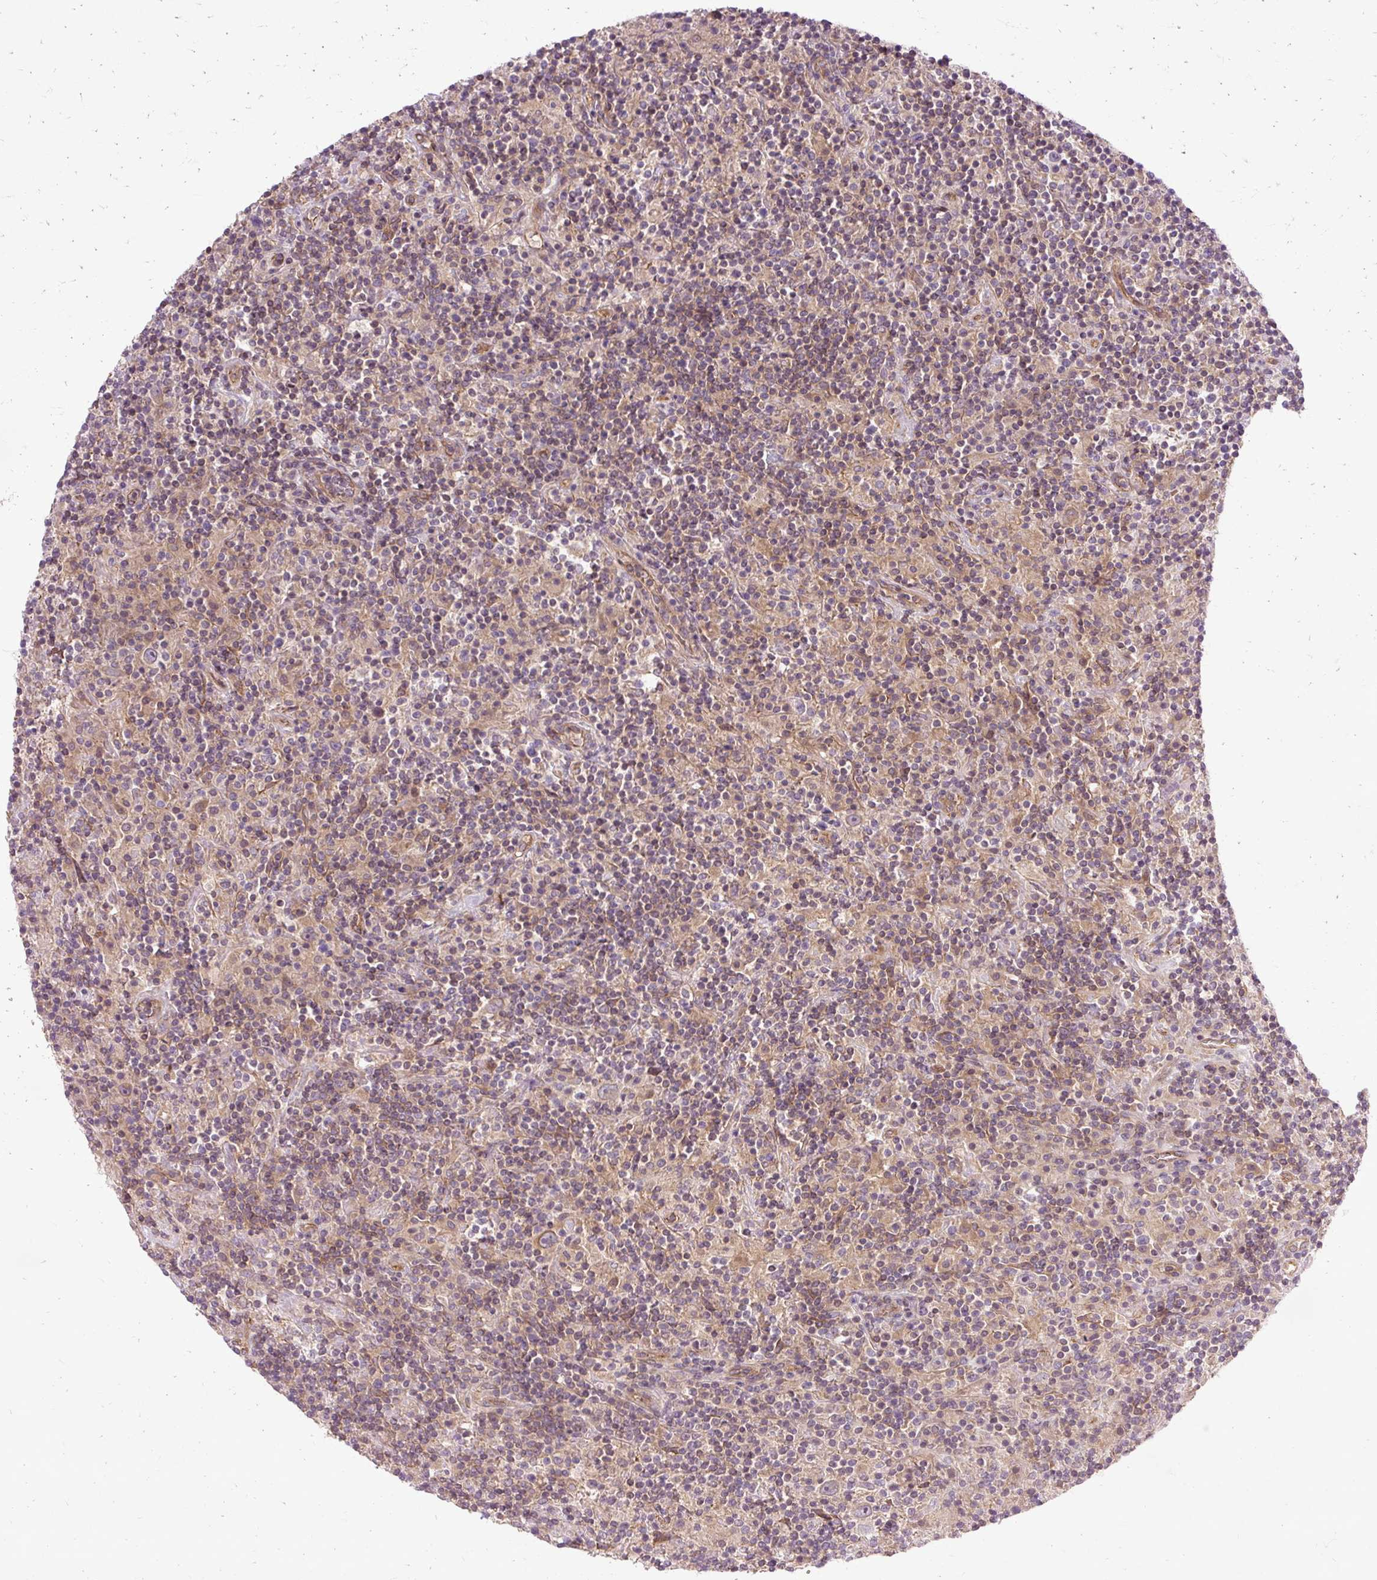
{"staining": {"intensity": "moderate", "quantity": ">75%", "location": "cytoplasmic/membranous"}, "tissue": "lymphoma", "cell_type": "Tumor cells", "image_type": "cancer", "snomed": [{"axis": "morphology", "description": "Hodgkin's disease, NOS"}, {"axis": "topography", "description": "Lymph node"}], "caption": "Hodgkin's disease stained with a brown dye reveals moderate cytoplasmic/membranous positive staining in approximately >75% of tumor cells.", "gene": "CCDC93", "patient": {"sex": "male", "age": 70}}